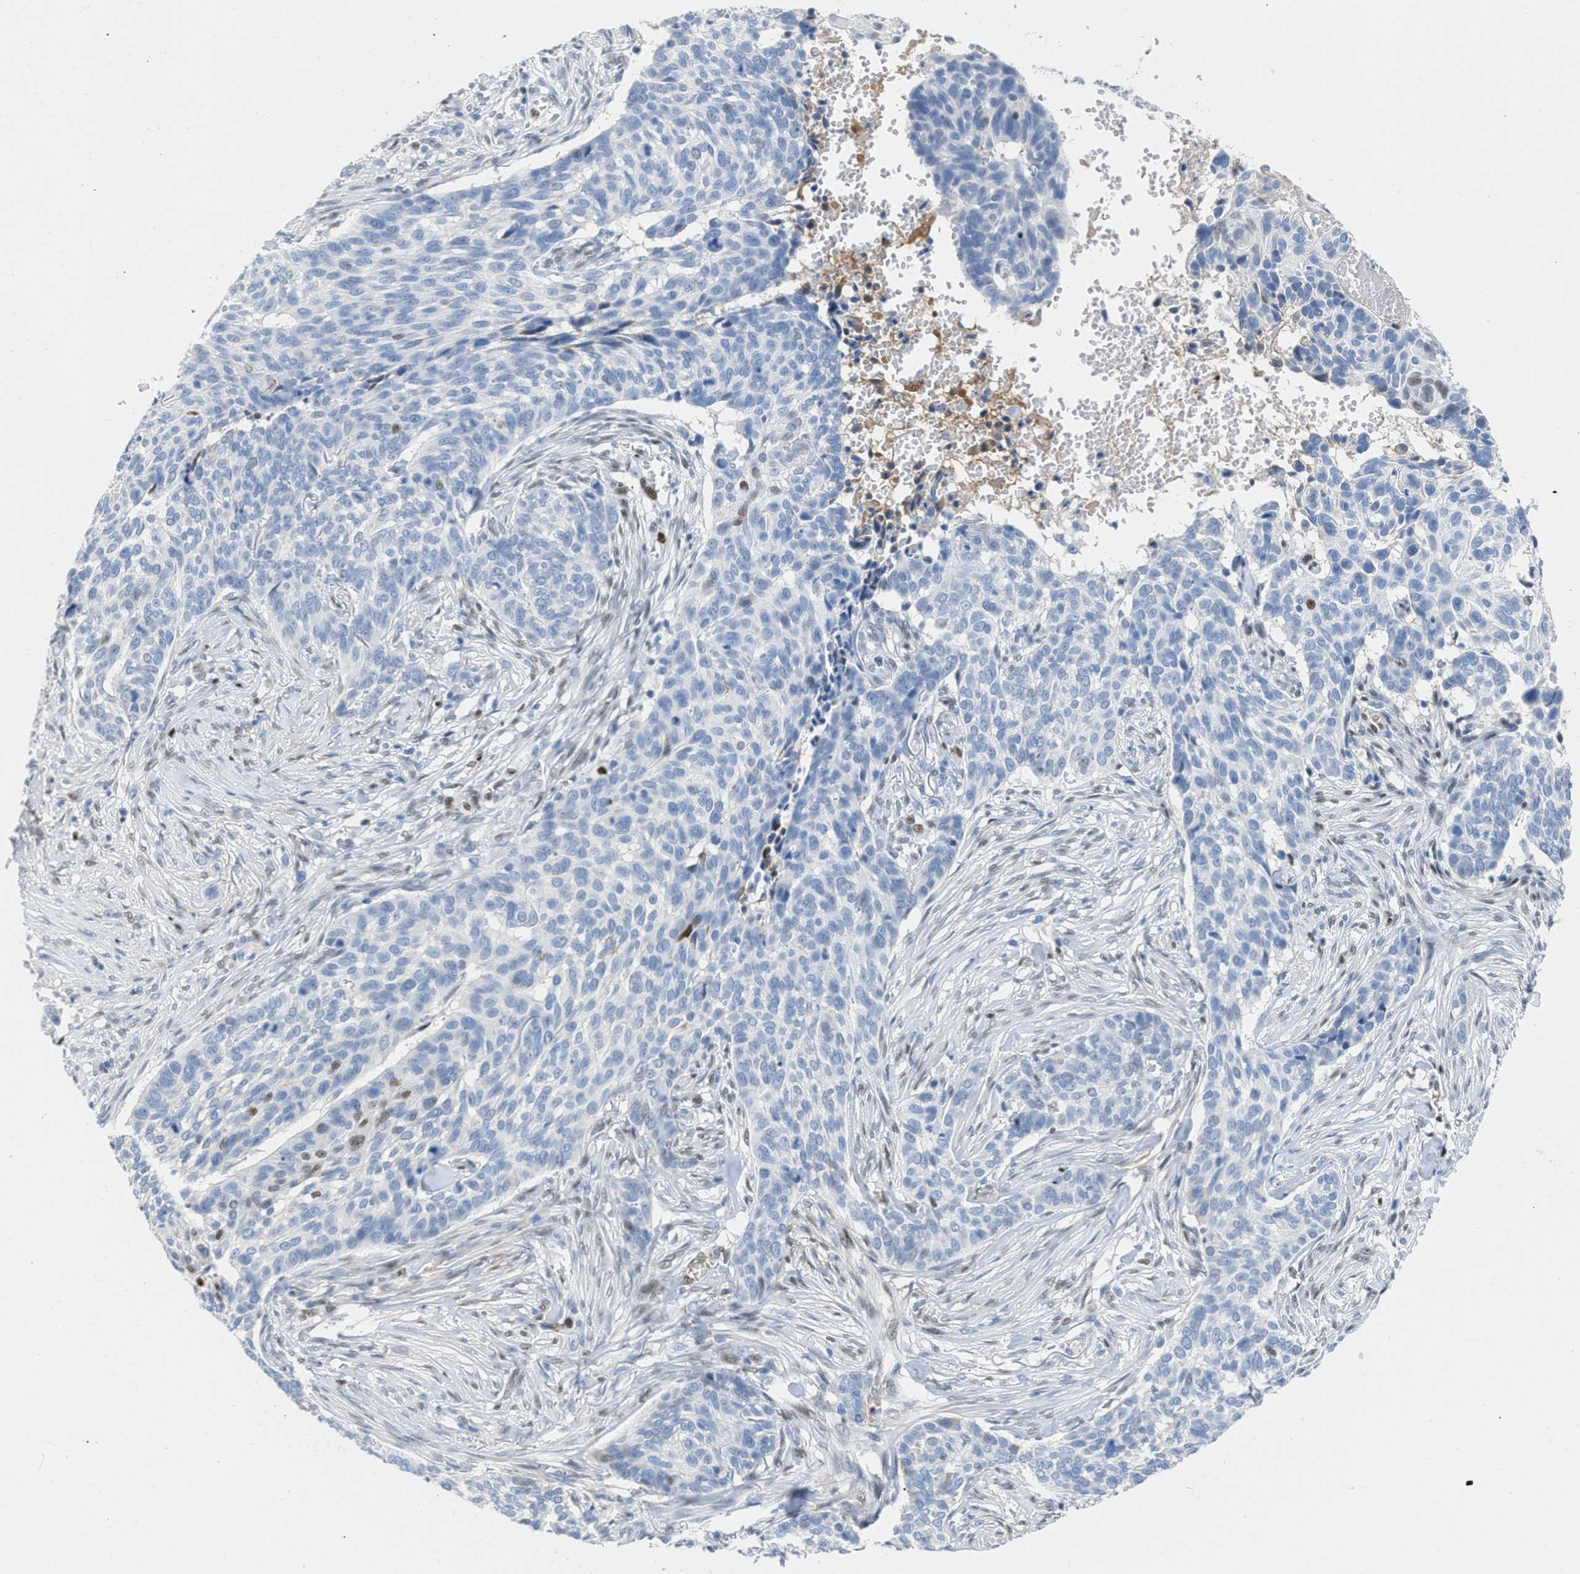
{"staining": {"intensity": "negative", "quantity": "none", "location": "none"}, "tissue": "skin cancer", "cell_type": "Tumor cells", "image_type": "cancer", "snomed": [{"axis": "morphology", "description": "Basal cell carcinoma"}, {"axis": "topography", "description": "Skin"}], "caption": "Tumor cells are negative for protein expression in human skin cancer (basal cell carcinoma).", "gene": "LEF1", "patient": {"sex": "male", "age": 85}}